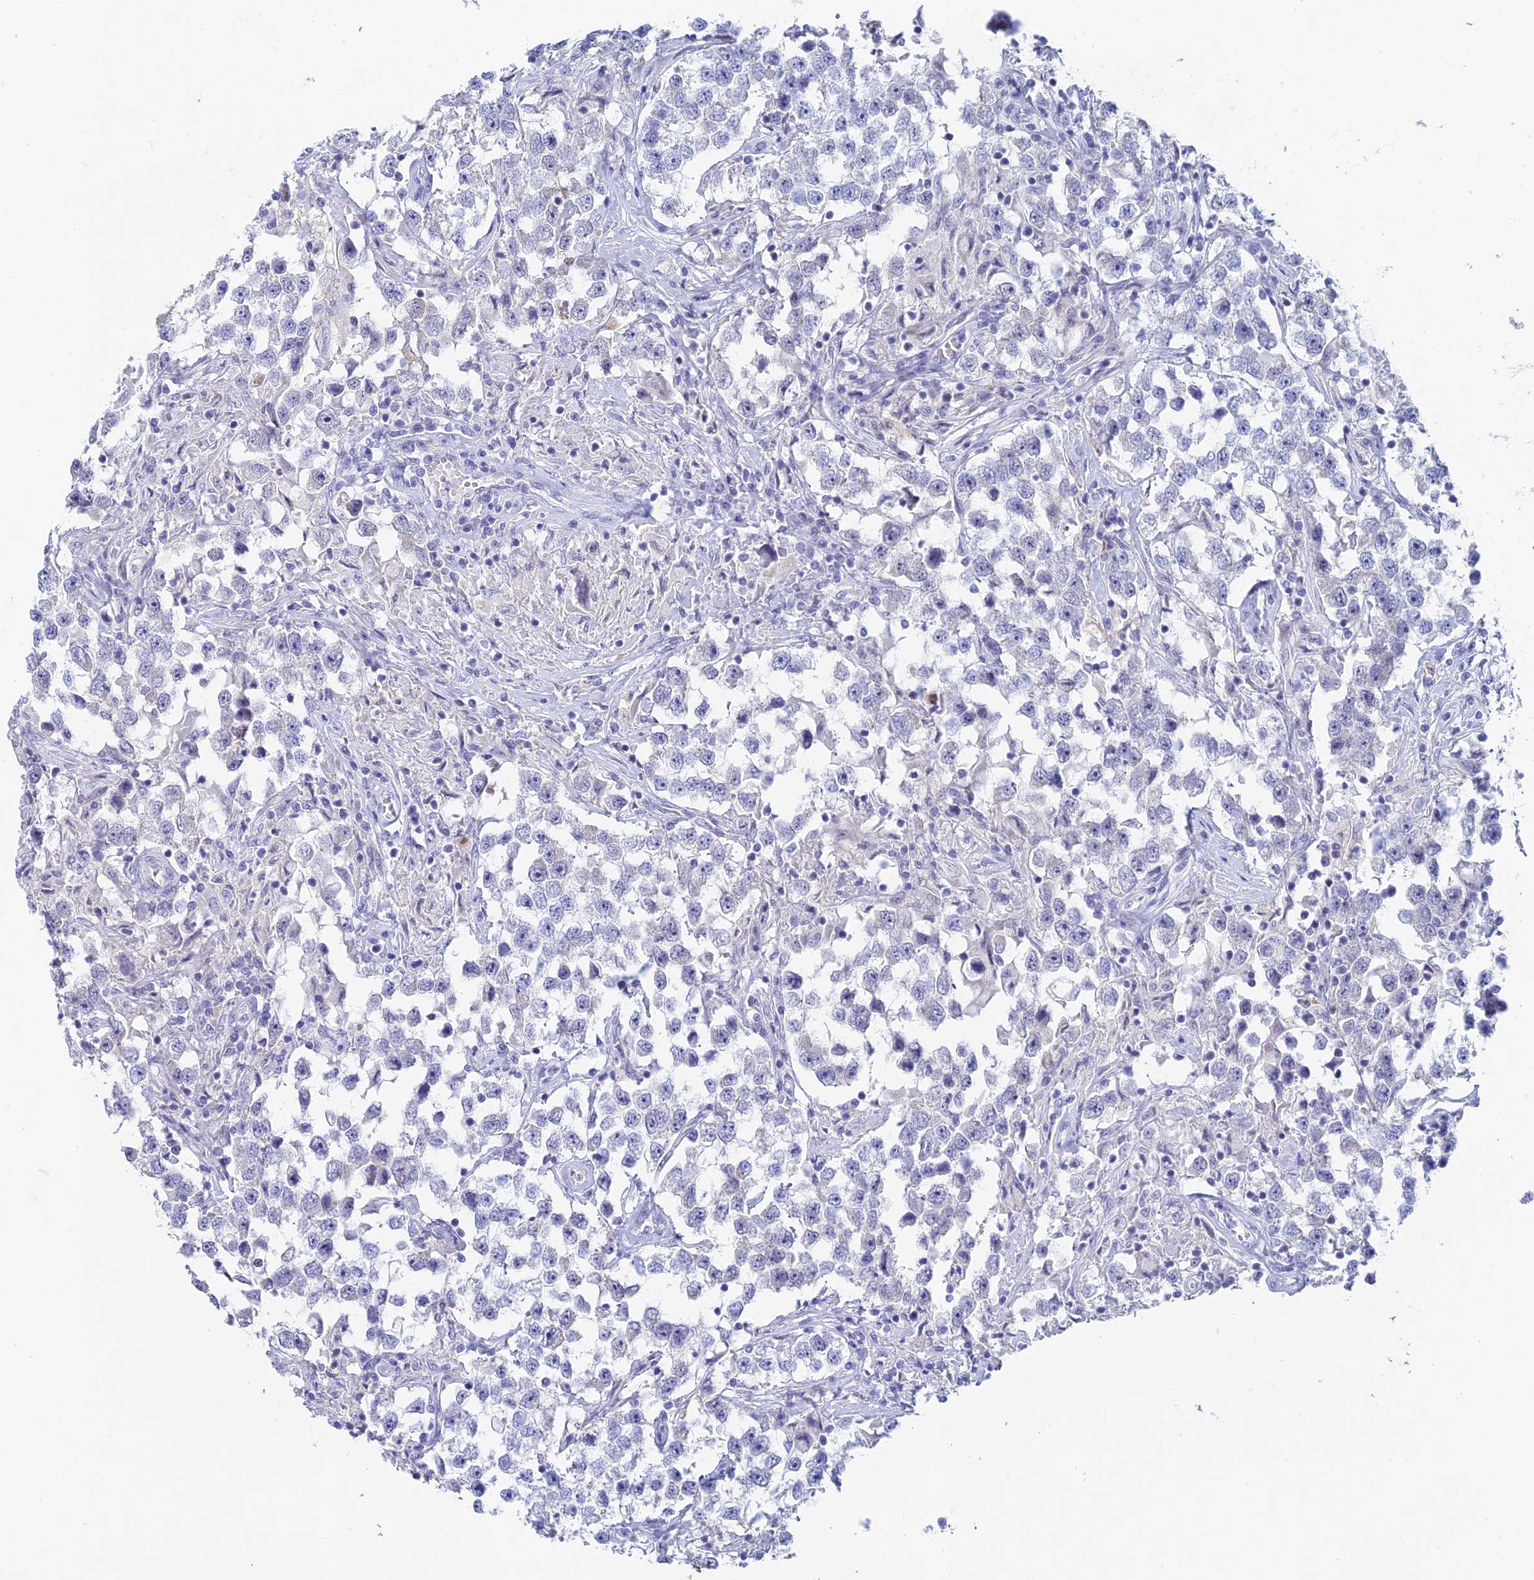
{"staining": {"intensity": "negative", "quantity": "none", "location": "none"}, "tissue": "testis cancer", "cell_type": "Tumor cells", "image_type": "cancer", "snomed": [{"axis": "morphology", "description": "Seminoma, NOS"}, {"axis": "topography", "description": "Testis"}], "caption": "Protein analysis of testis seminoma shows no significant expression in tumor cells.", "gene": "REXO5", "patient": {"sex": "male", "age": 46}}